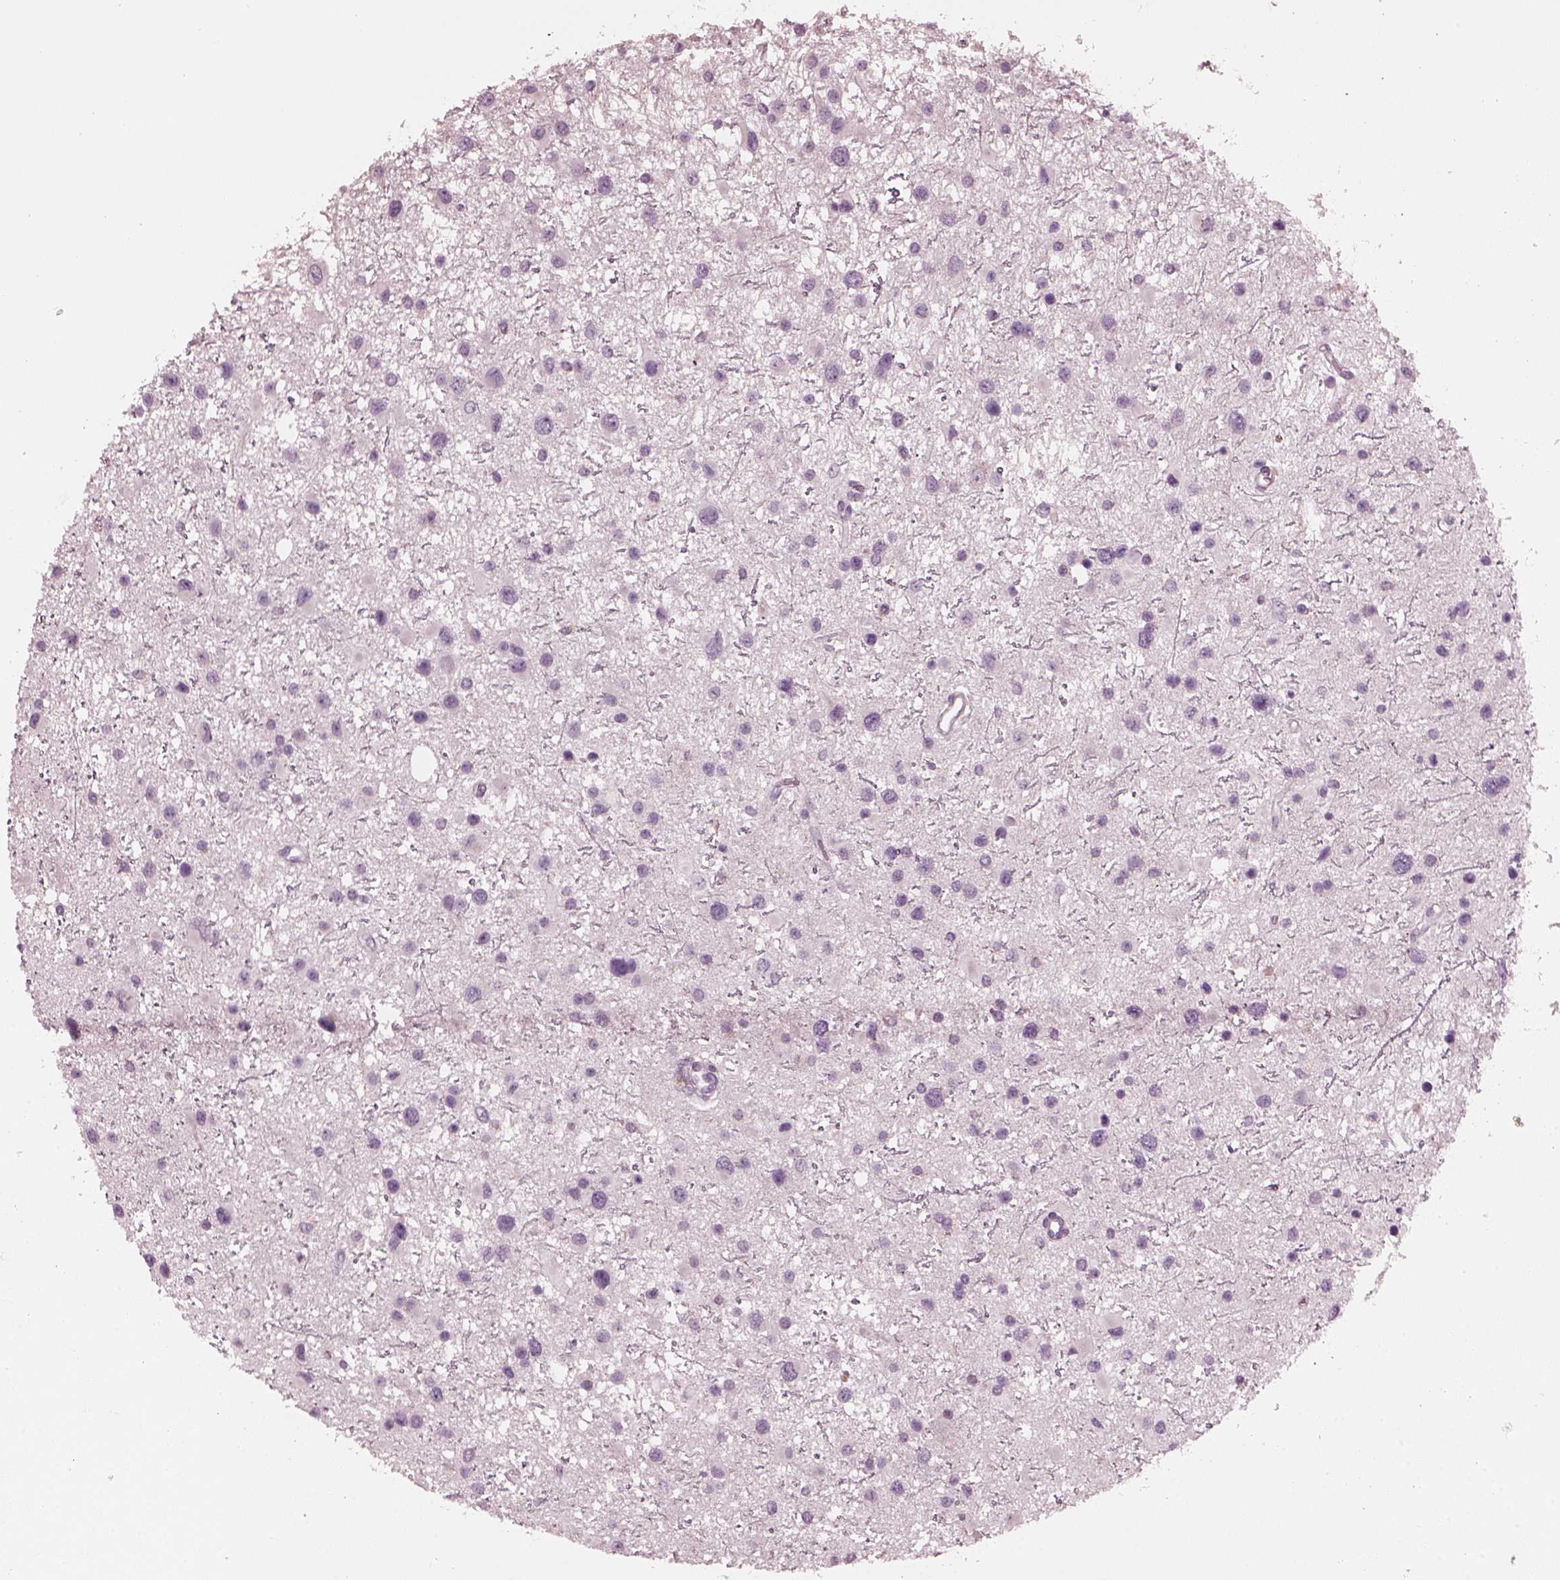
{"staining": {"intensity": "negative", "quantity": "none", "location": "none"}, "tissue": "glioma", "cell_type": "Tumor cells", "image_type": "cancer", "snomed": [{"axis": "morphology", "description": "Glioma, malignant, Low grade"}, {"axis": "topography", "description": "Brain"}], "caption": "Immunohistochemistry (IHC) image of neoplastic tissue: glioma stained with DAB (3,3'-diaminobenzidine) exhibits no significant protein expression in tumor cells. The staining was performed using DAB to visualize the protein expression in brown, while the nuclei were stained in blue with hematoxylin (Magnification: 20x).", "gene": "SLAMF8", "patient": {"sex": "female", "age": 32}}